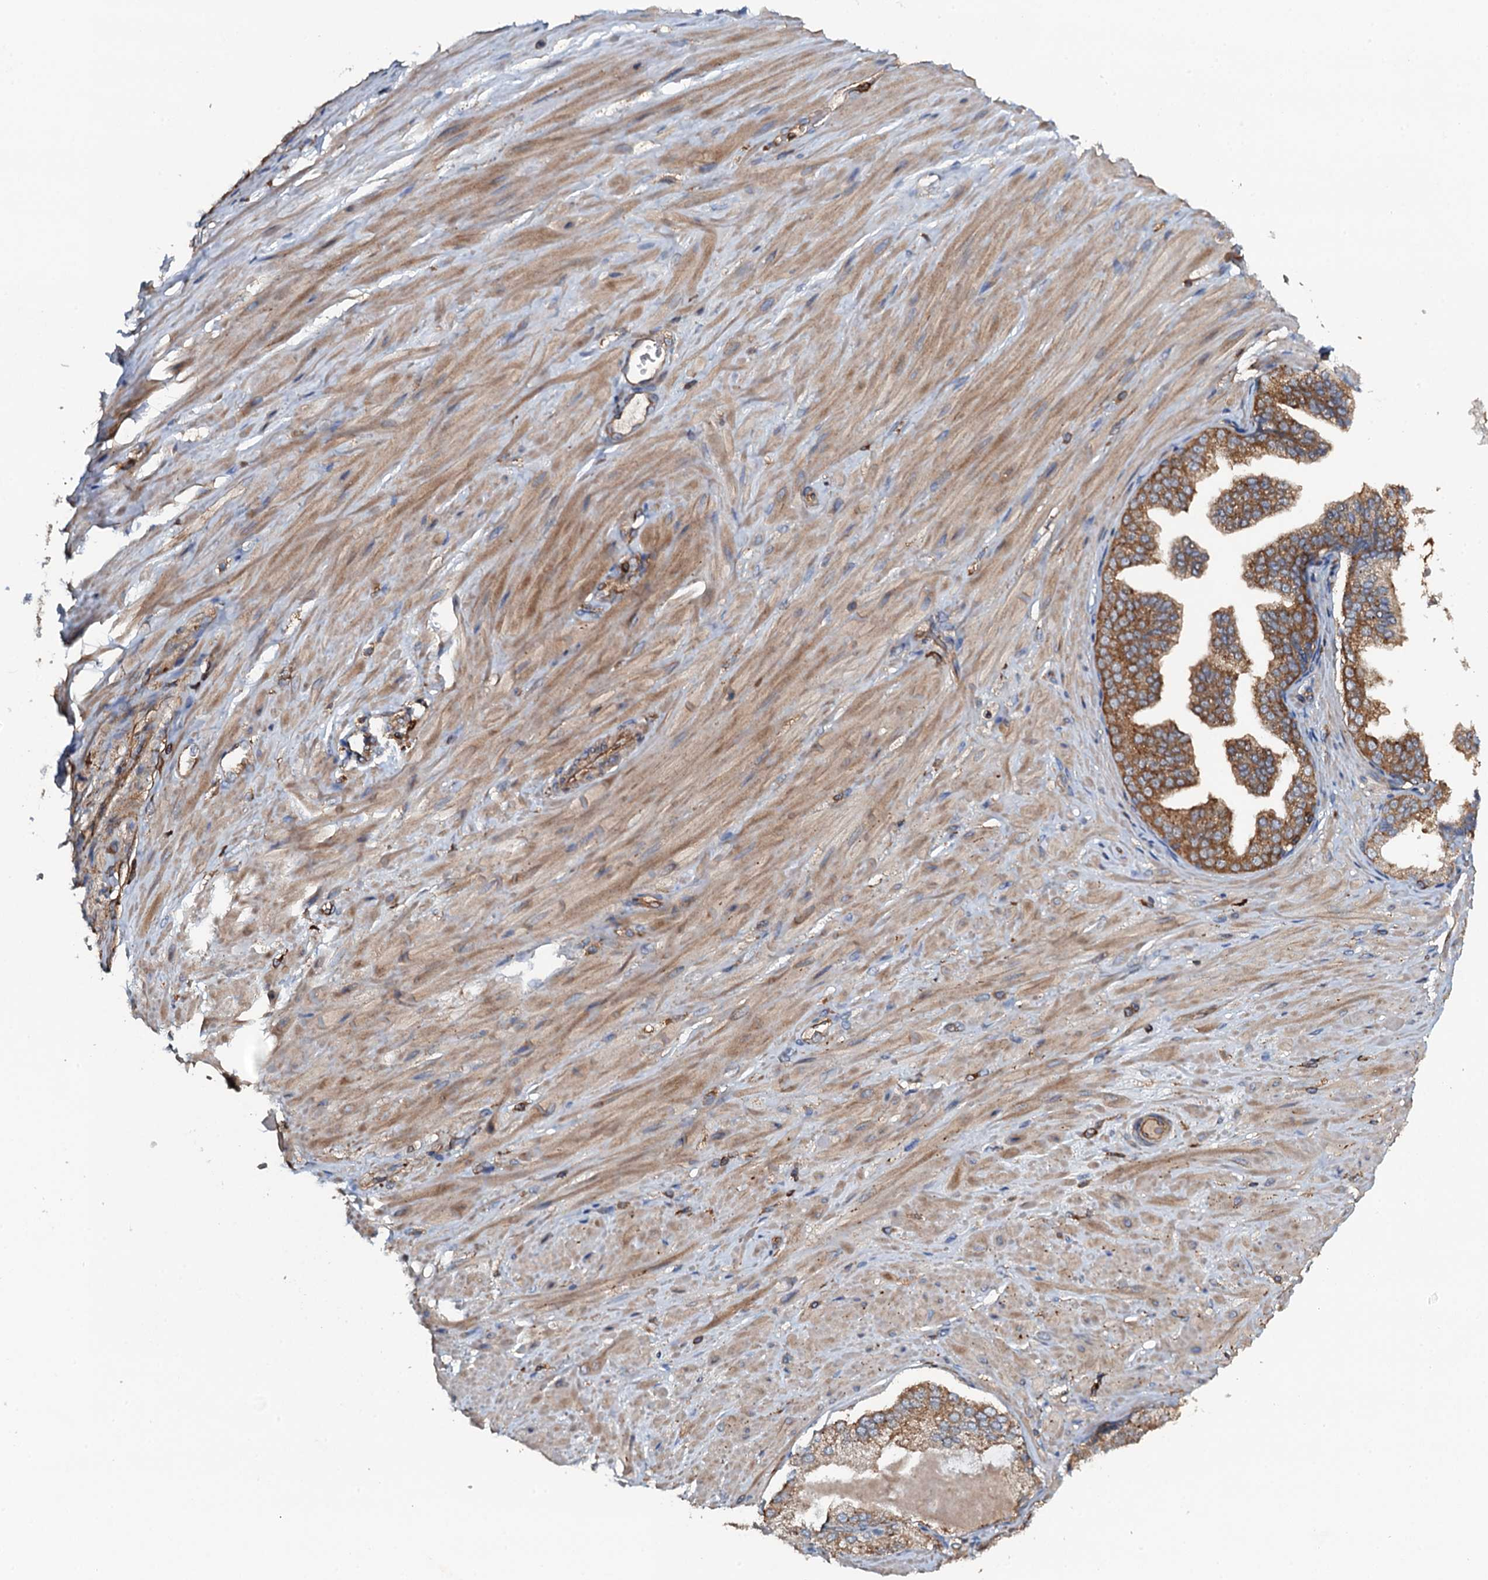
{"staining": {"intensity": "negative", "quantity": "none", "location": "none"}, "tissue": "adipose tissue", "cell_type": "Adipocytes", "image_type": "normal", "snomed": [{"axis": "morphology", "description": "Normal tissue, NOS"}, {"axis": "morphology", "description": "Adenocarcinoma, Low grade"}, {"axis": "topography", "description": "Prostate"}, {"axis": "topography", "description": "Peripheral nerve tissue"}], "caption": "High power microscopy histopathology image of an immunohistochemistry (IHC) image of benign adipose tissue, revealing no significant expression in adipocytes.", "gene": "GRK2", "patient": {"sex": "male", "age": 63}}